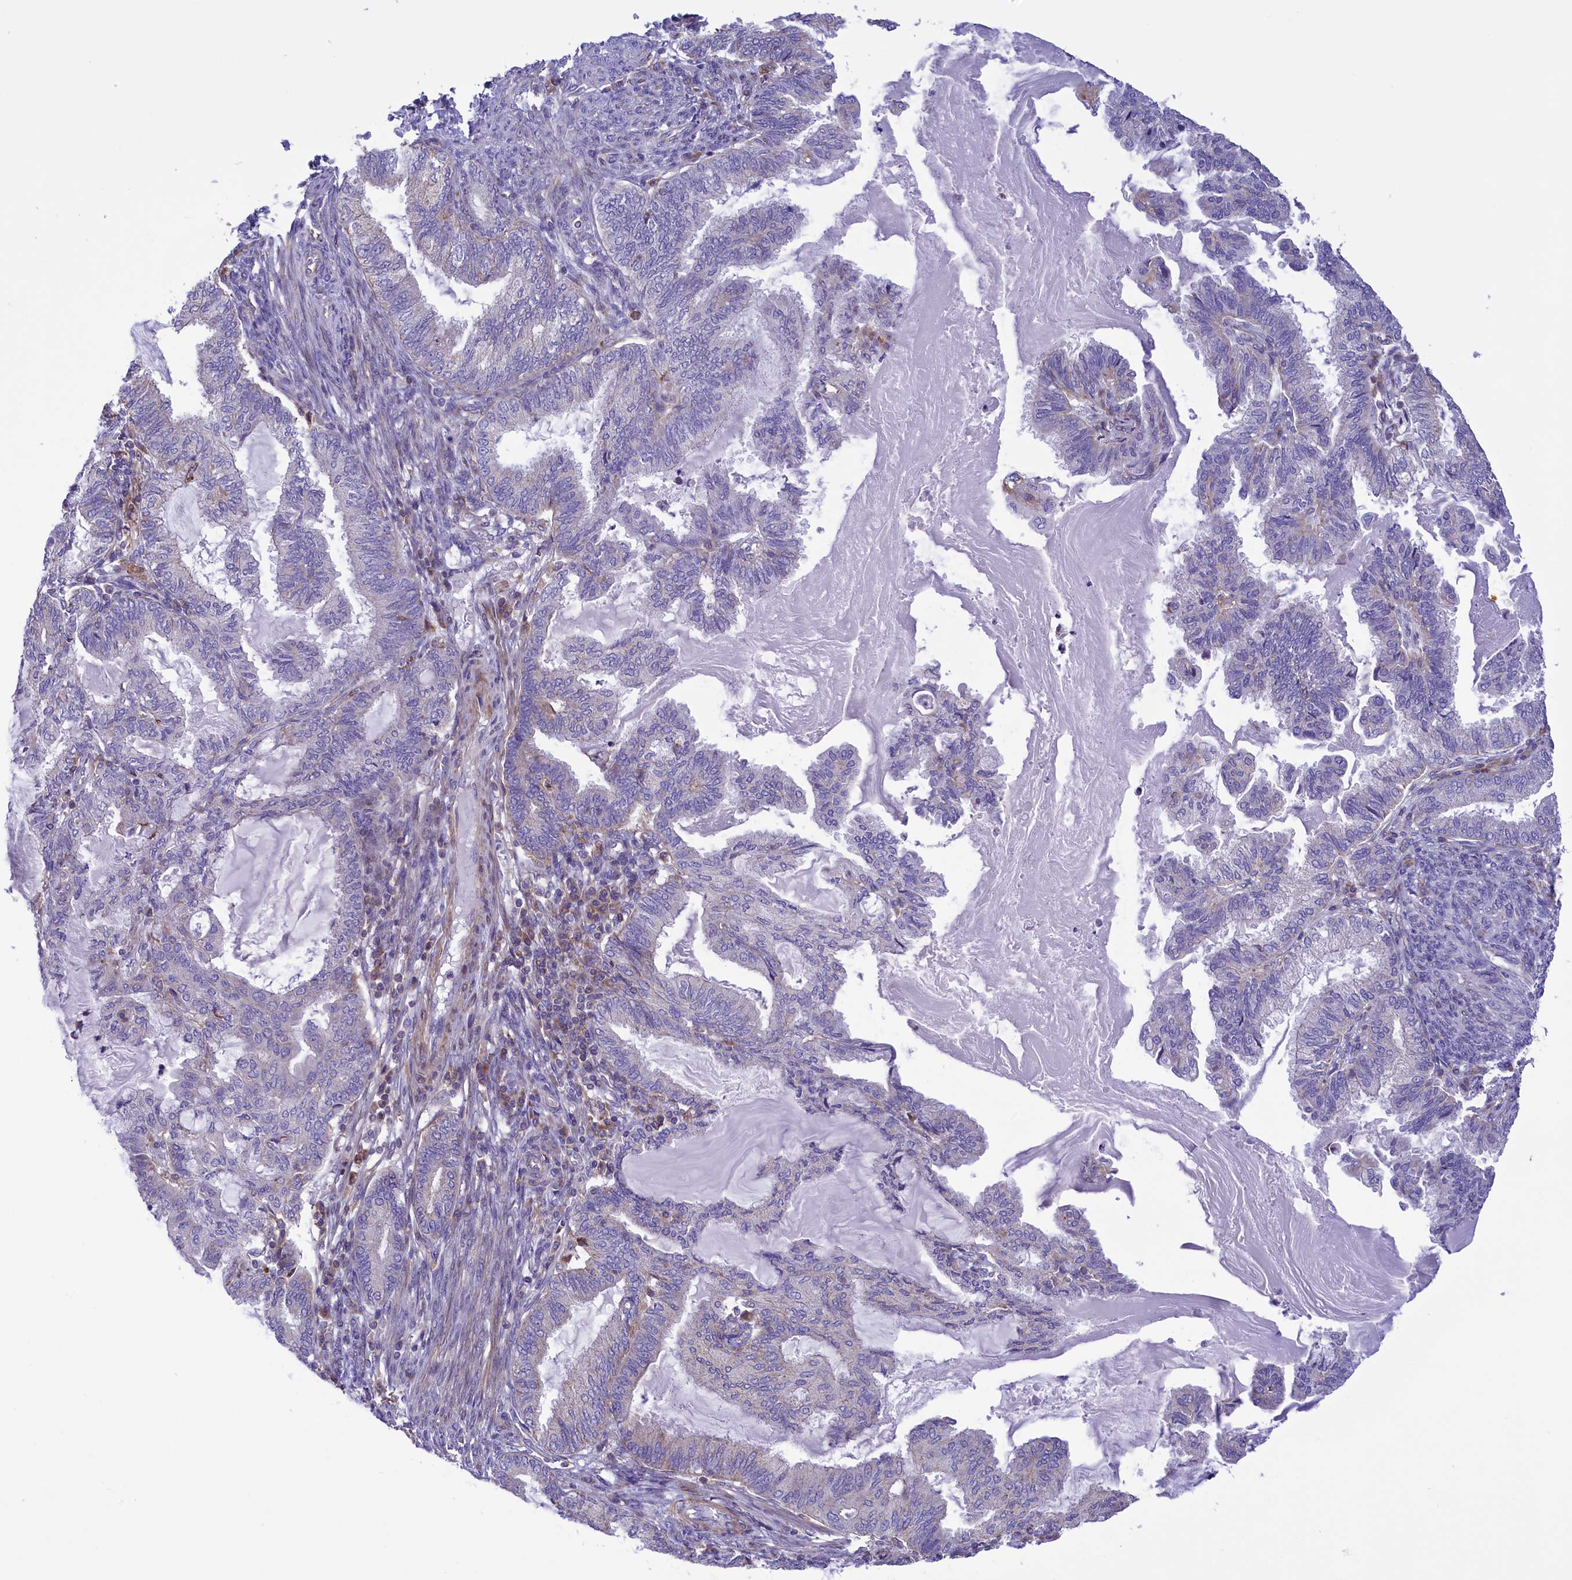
{"staining": {"intensity": "negative", "quantity": "none", "location": "none"}, "tissue": "endometrial cancer", "cell_type": "Tumor cells", "image_type": "cancer", "snomed": [{"axis": "morphology", "description": "Adenocarcinoma, NOS"}, {"axis": "topography", "description": "Endometrium"}], "caption": "This is an immunohistochemistry image of endometrial cancer. There is no expression in tumor cells.", "gene": "CORO7-PAM16", "patient": {"sex": "female", "age": 86}}